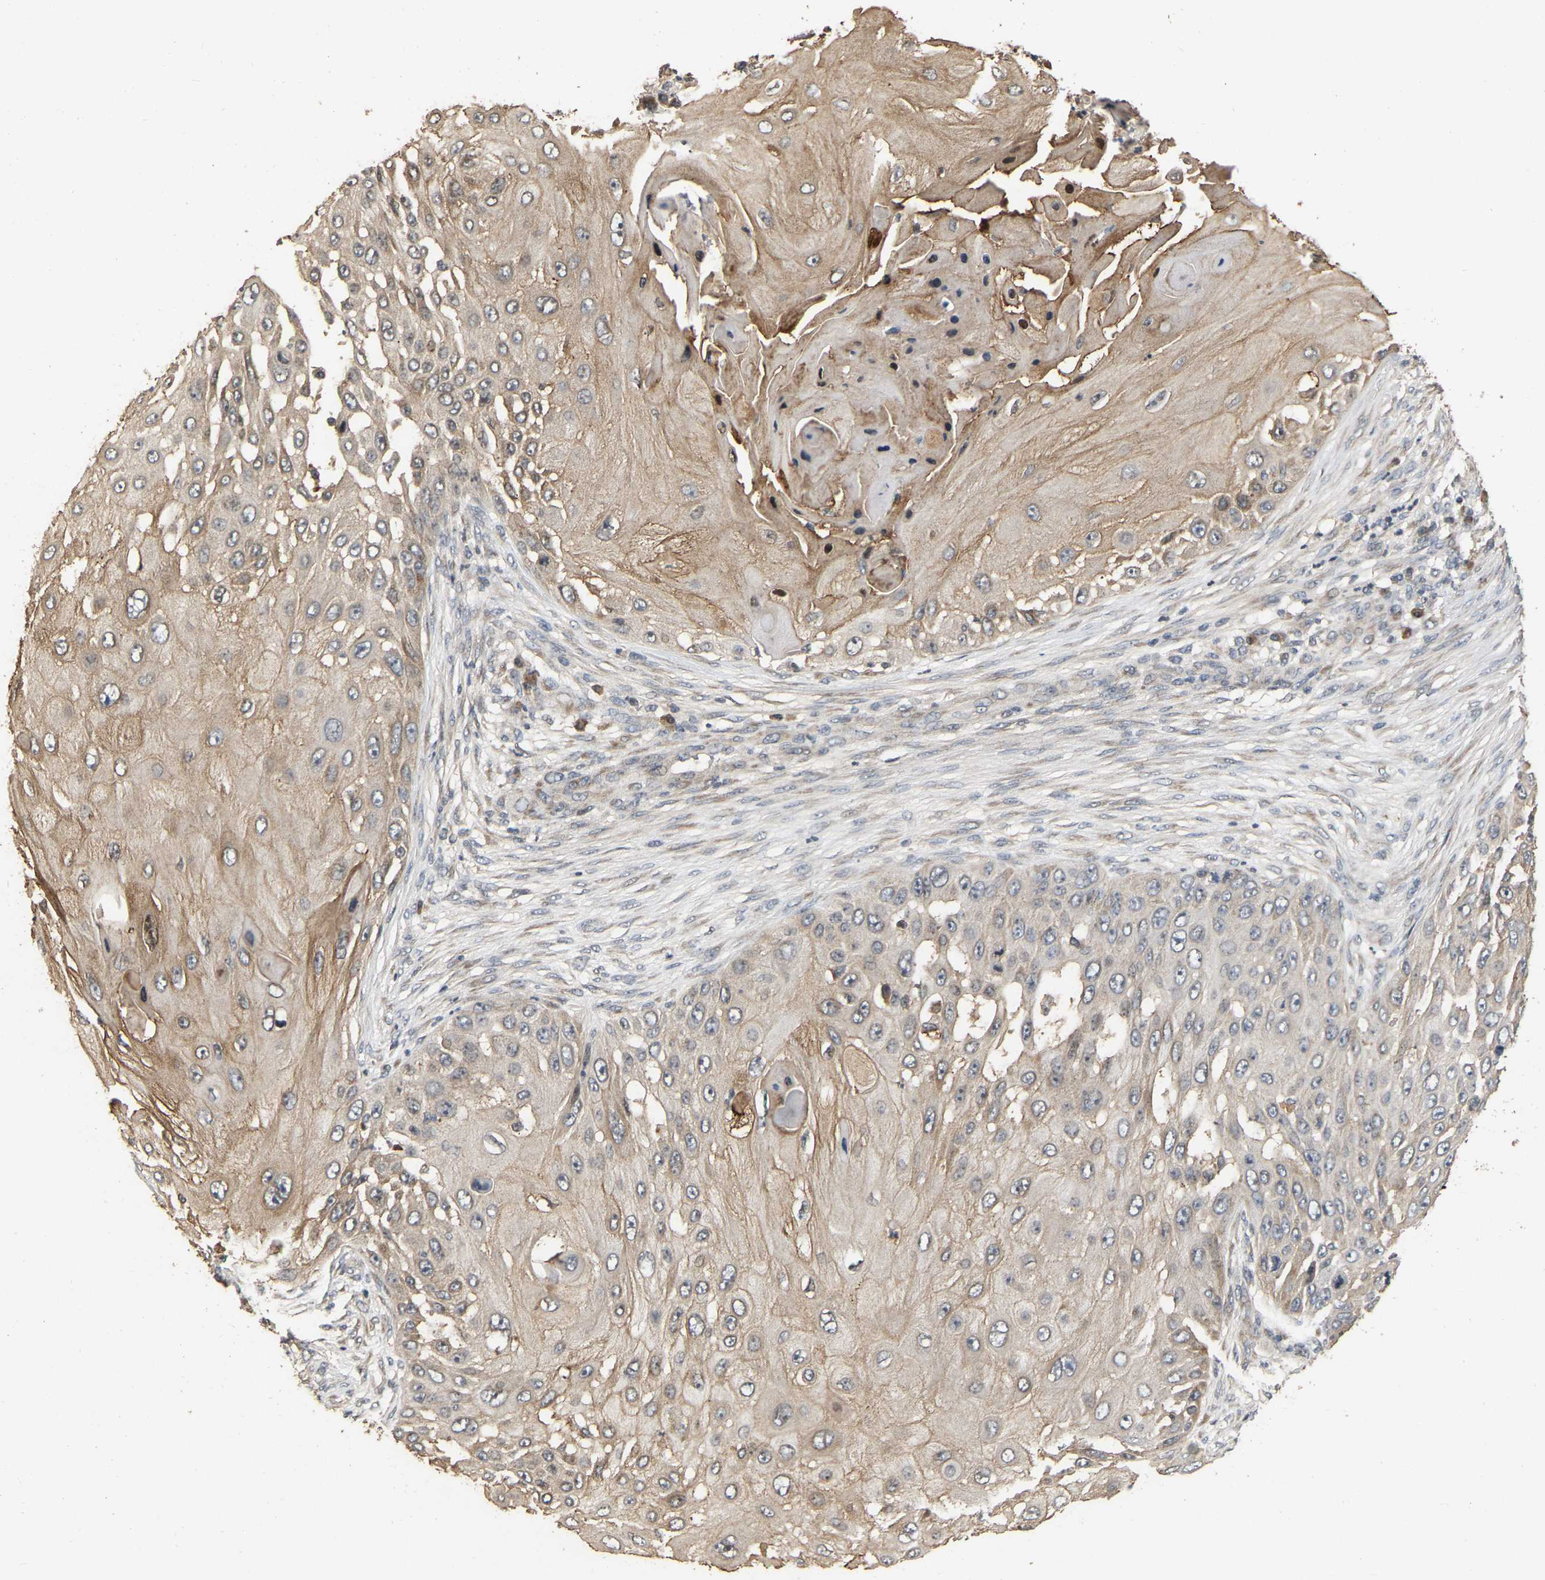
{"staining": {"intensity": "weak", "quantity": ">75%", "location": "cytoplasmic/membranous"}, "tissue": "skin cancer", "cell_type": "Tumor cells", "image_type": "cancer", "snomed": [{"axis": "morphology", "description": "Squamous cell carcinoma, NOS"}, {"axis": "topography", "description": "Skin"}], "caption": "Skin cancer (squamous cell carcinoma) tissue reveals weak cytoplasmic/membranous positivity in approximately >75% of tumor cells", "gene": "NCS1", "patient": {"sex": "female", "age": 44}}